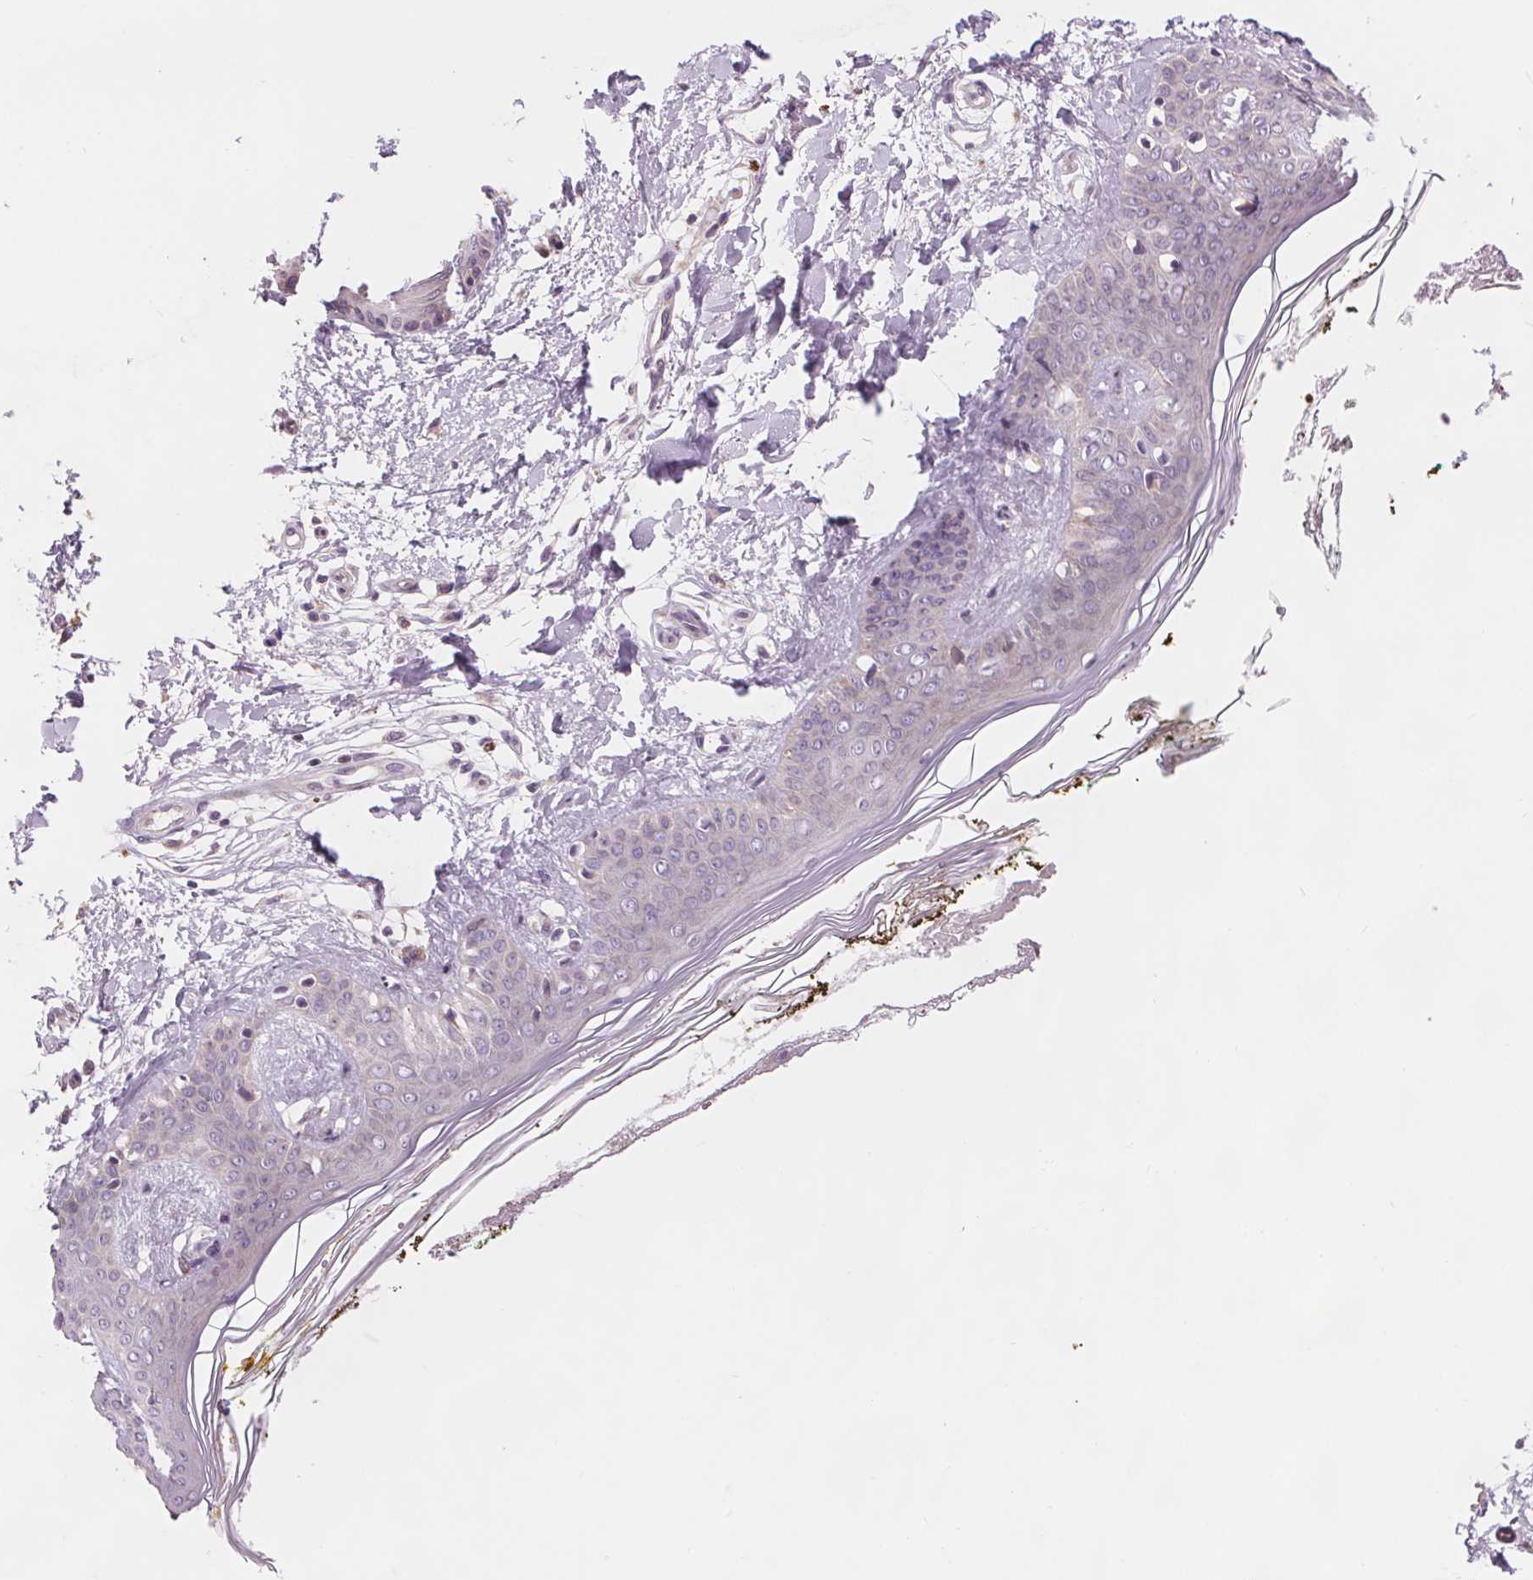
{"staining": {"intensity": "negative", "quantity": "none", "location": "none"}, "tissue": "skin", "cell_type": "Fibroblasts", "image_type": "normal", "snomed": [{"axis": "morphology", "description": "Normal tissue, NOS"}, {"axis": "topography", "description": "Skin"}], "caption": "Immunohistochemistry micrograph of normal skin: skin stained with DAB demonstrates no significant protein staining in fibroblasts.", "gene": "SAMD5", "patient": {"sex": "female", "age": 34}}